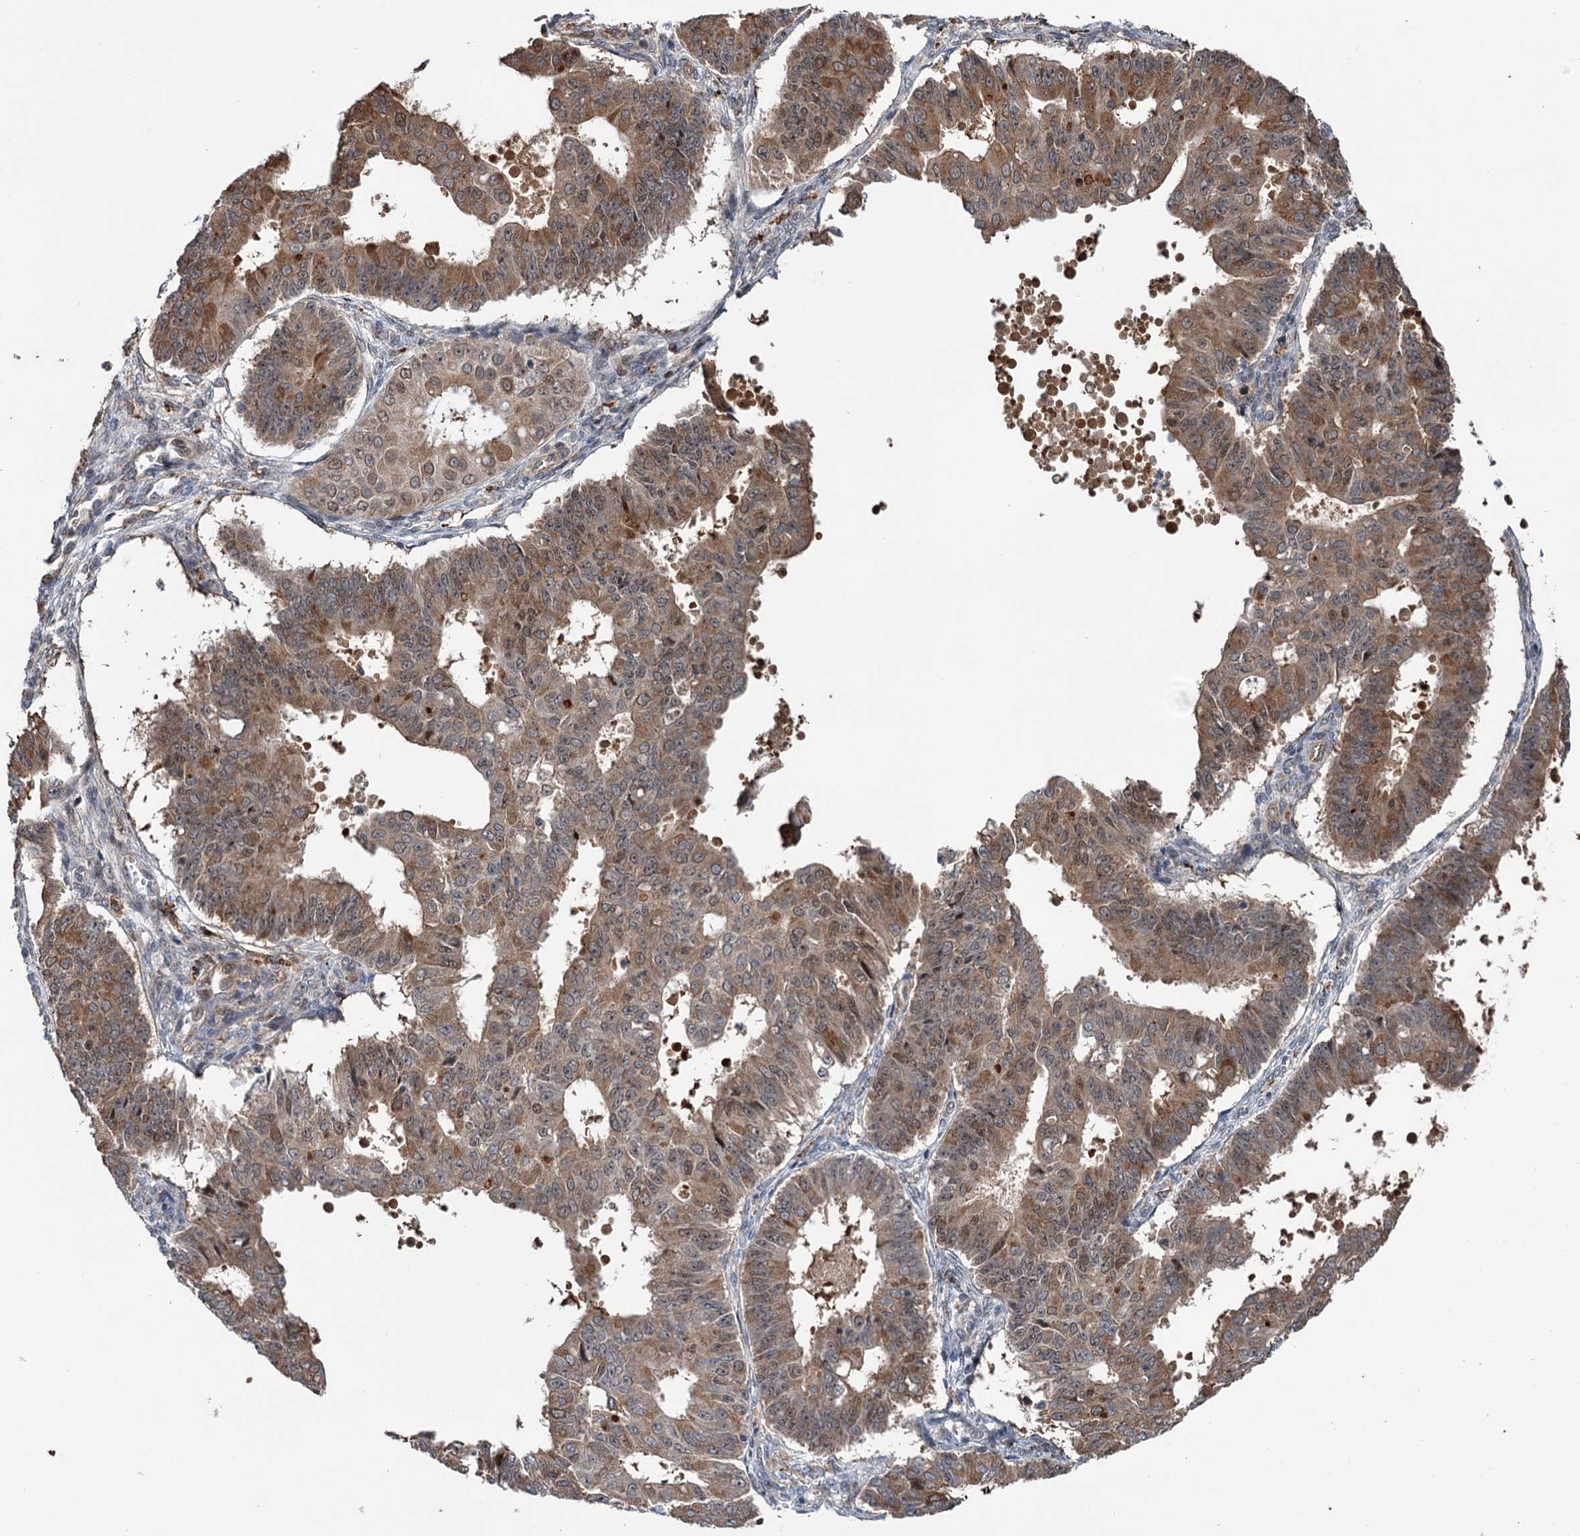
{"staining": {"intensity": "moderate", "quantity": ">75%", "location": "cytoplasmic/membranous"}, "tissue": "ovarian cancer", "cell_type": "Tumor cells", "image_type": "cancer", "snomed": [{"axis": "morphology", "description": "Carcinoma, endometroid"}, {"axis": "topography", "description": "Appendix"}, {"axis": "topography", "description": "Ovary"}], "caption": "Moderate cytoplasmic/membranous positivity for a protein is seen in approximately >75% of tumor cells of endometroid carcinoma (ovarian) using IHC.", "gene": "NCAPD2", "patient": {"sex": "female", "age": 42}}